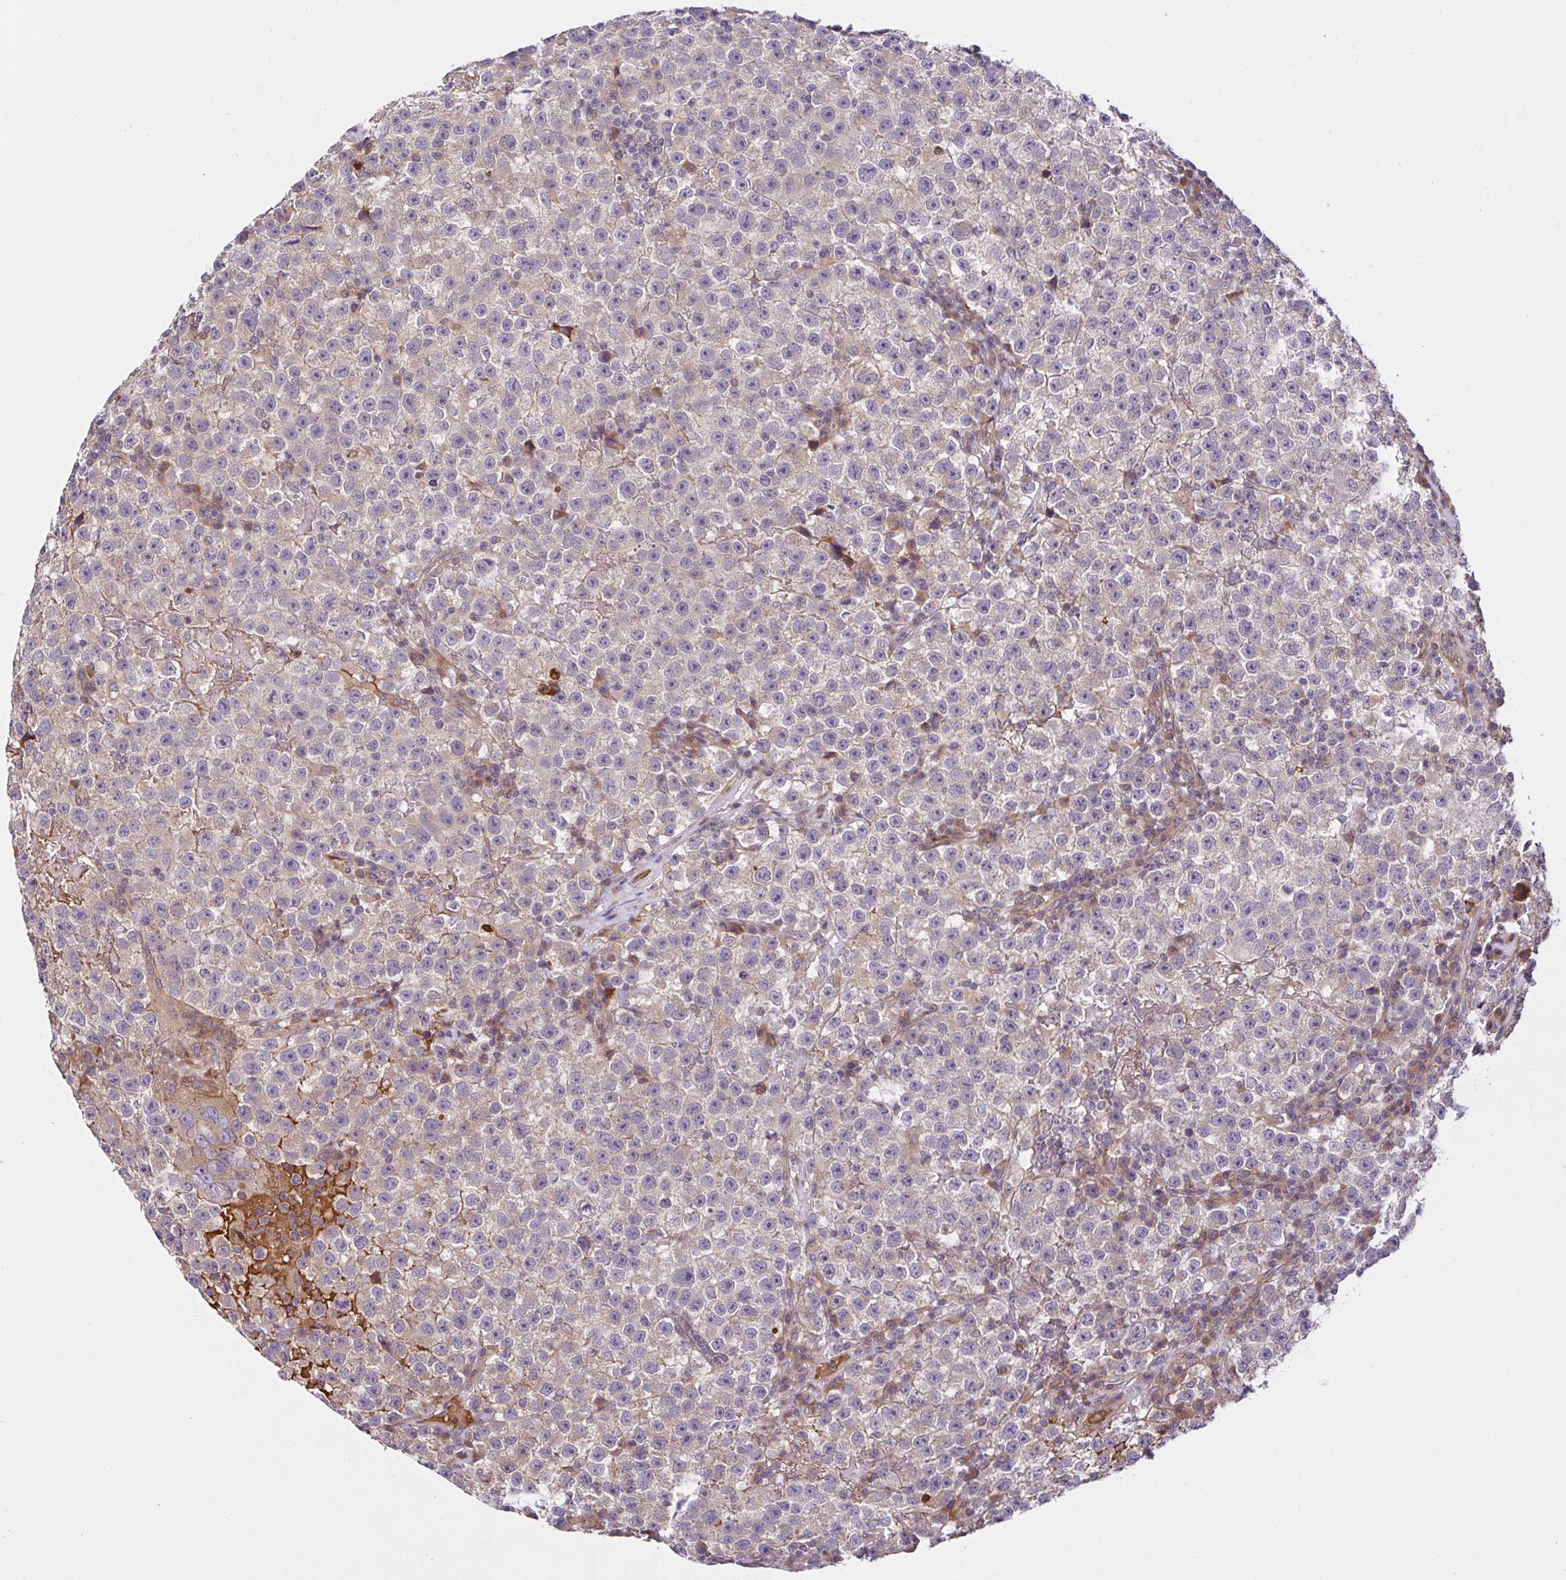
{"staining": {"intensity": "weak", "quantity": "25%-75%", "location": "cytoplasmic/membranous"}, "tissue": "testis cancer", "cell_type": "Tumor cells", "image_type": "cancer", "snomed": [{"axis": "morphology", "description": "Seminoma, NOS"}, {"axis": "topography", "description": "Testis"}], "caption": "This histopathology image shows testis cancer stained with immunohistochemistry (IHC) to label a protein in brown. The cytoplasmic/membranous of tumor cells show weak positivity for the protein. Nuclei are counter-stained blue.", "gene": "UBE4A", "patient": {"sex": "male", "age": 22}}